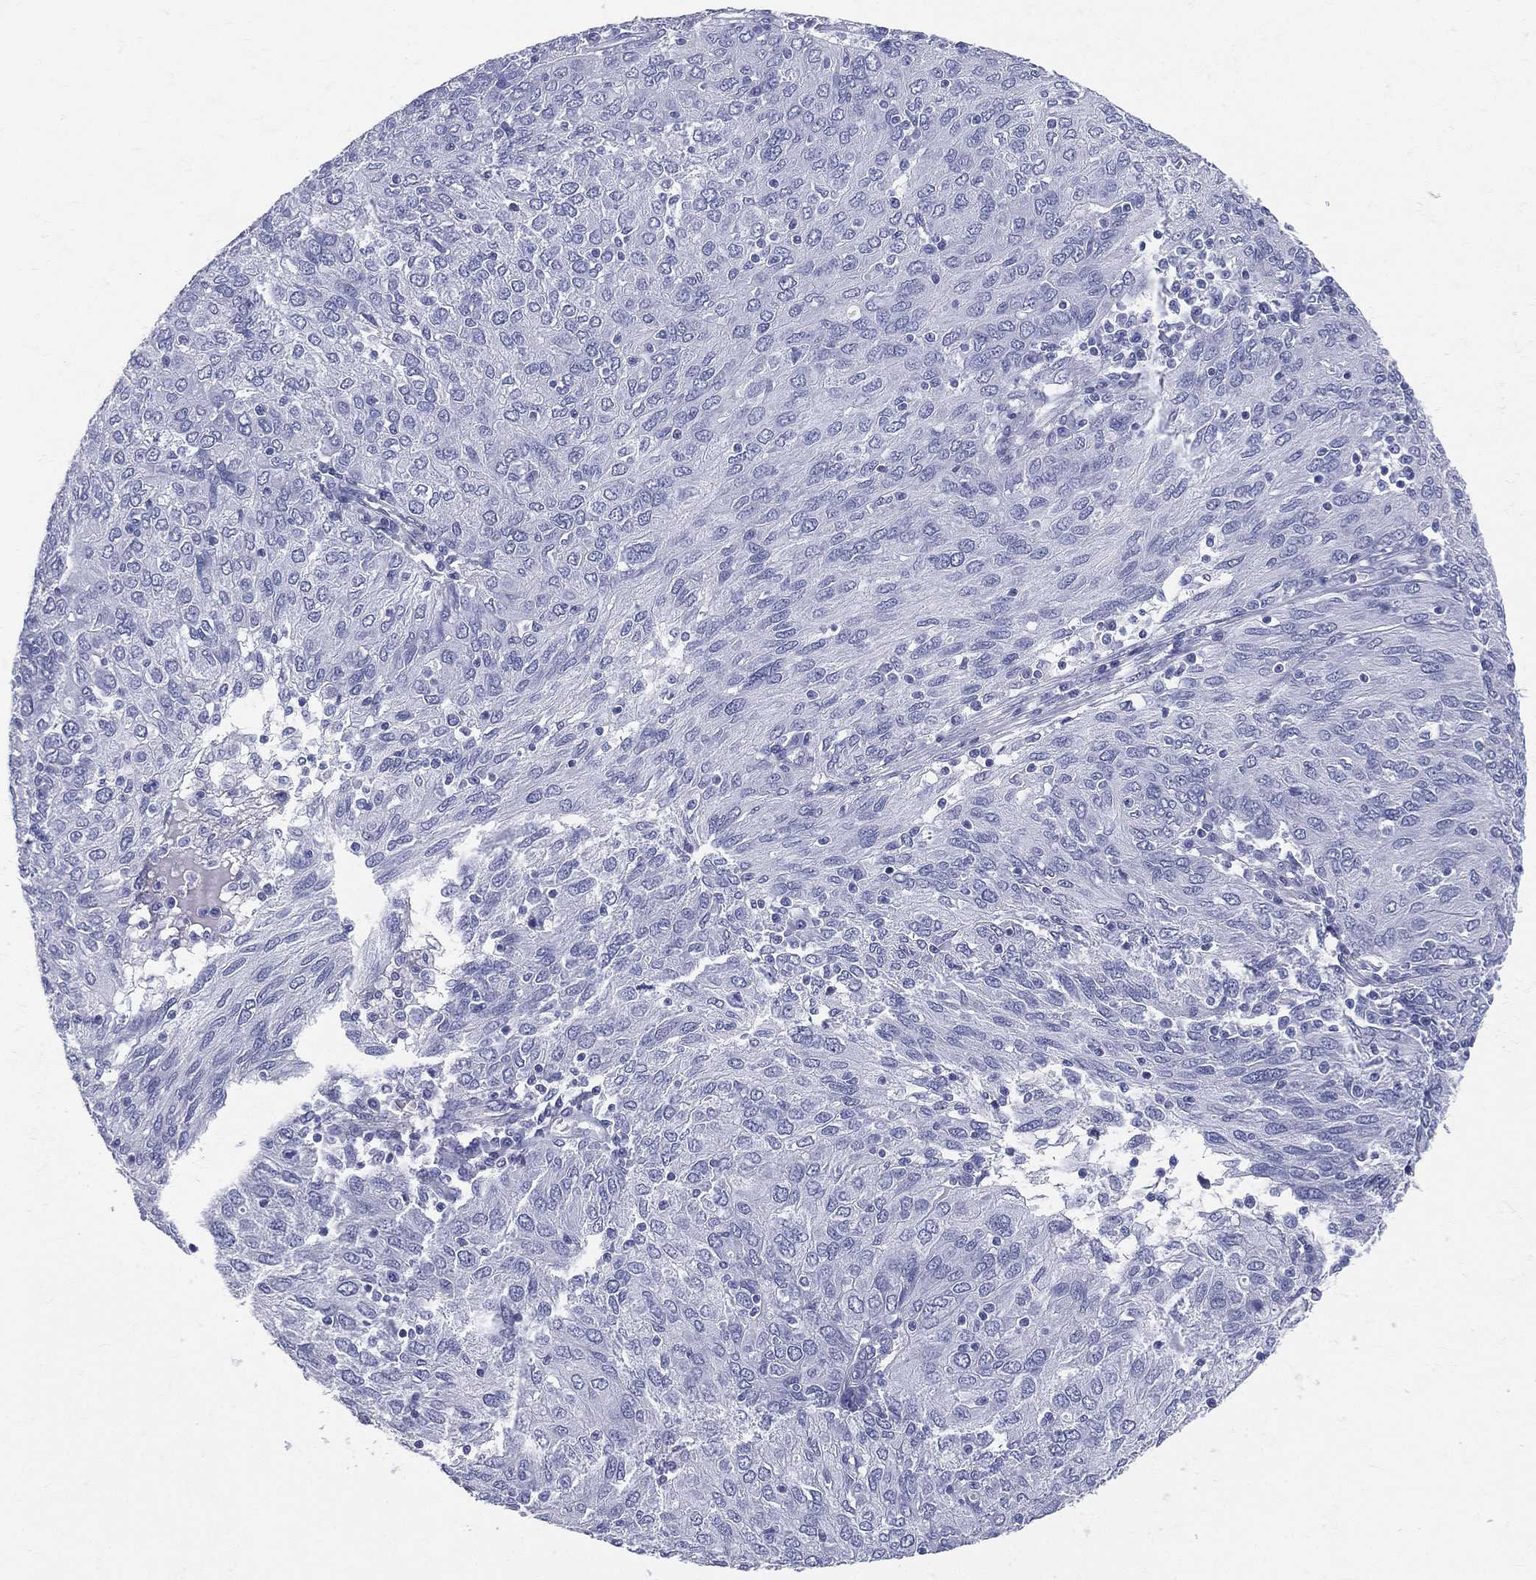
{"staining": {"intensity": "negative", "quantity": "none", "location": "none"}, "tissue": "ovarian cancer", "cell_type": "Tumor cells", "image_type": "cancer", "snomed": [{"axis": "morphology", "description": "Carcinoma, endometroid"}, {"axis": "topography", "description": "Ovary"}], "caption": "IHC of human endometroid carcinoma (ovarian) demonstrates no staining in tumor cells. (IHC, brightfield microscopy, high magnification).", "gene": "ETNPPL", "patient": {"sex": "female", "age": 50}}